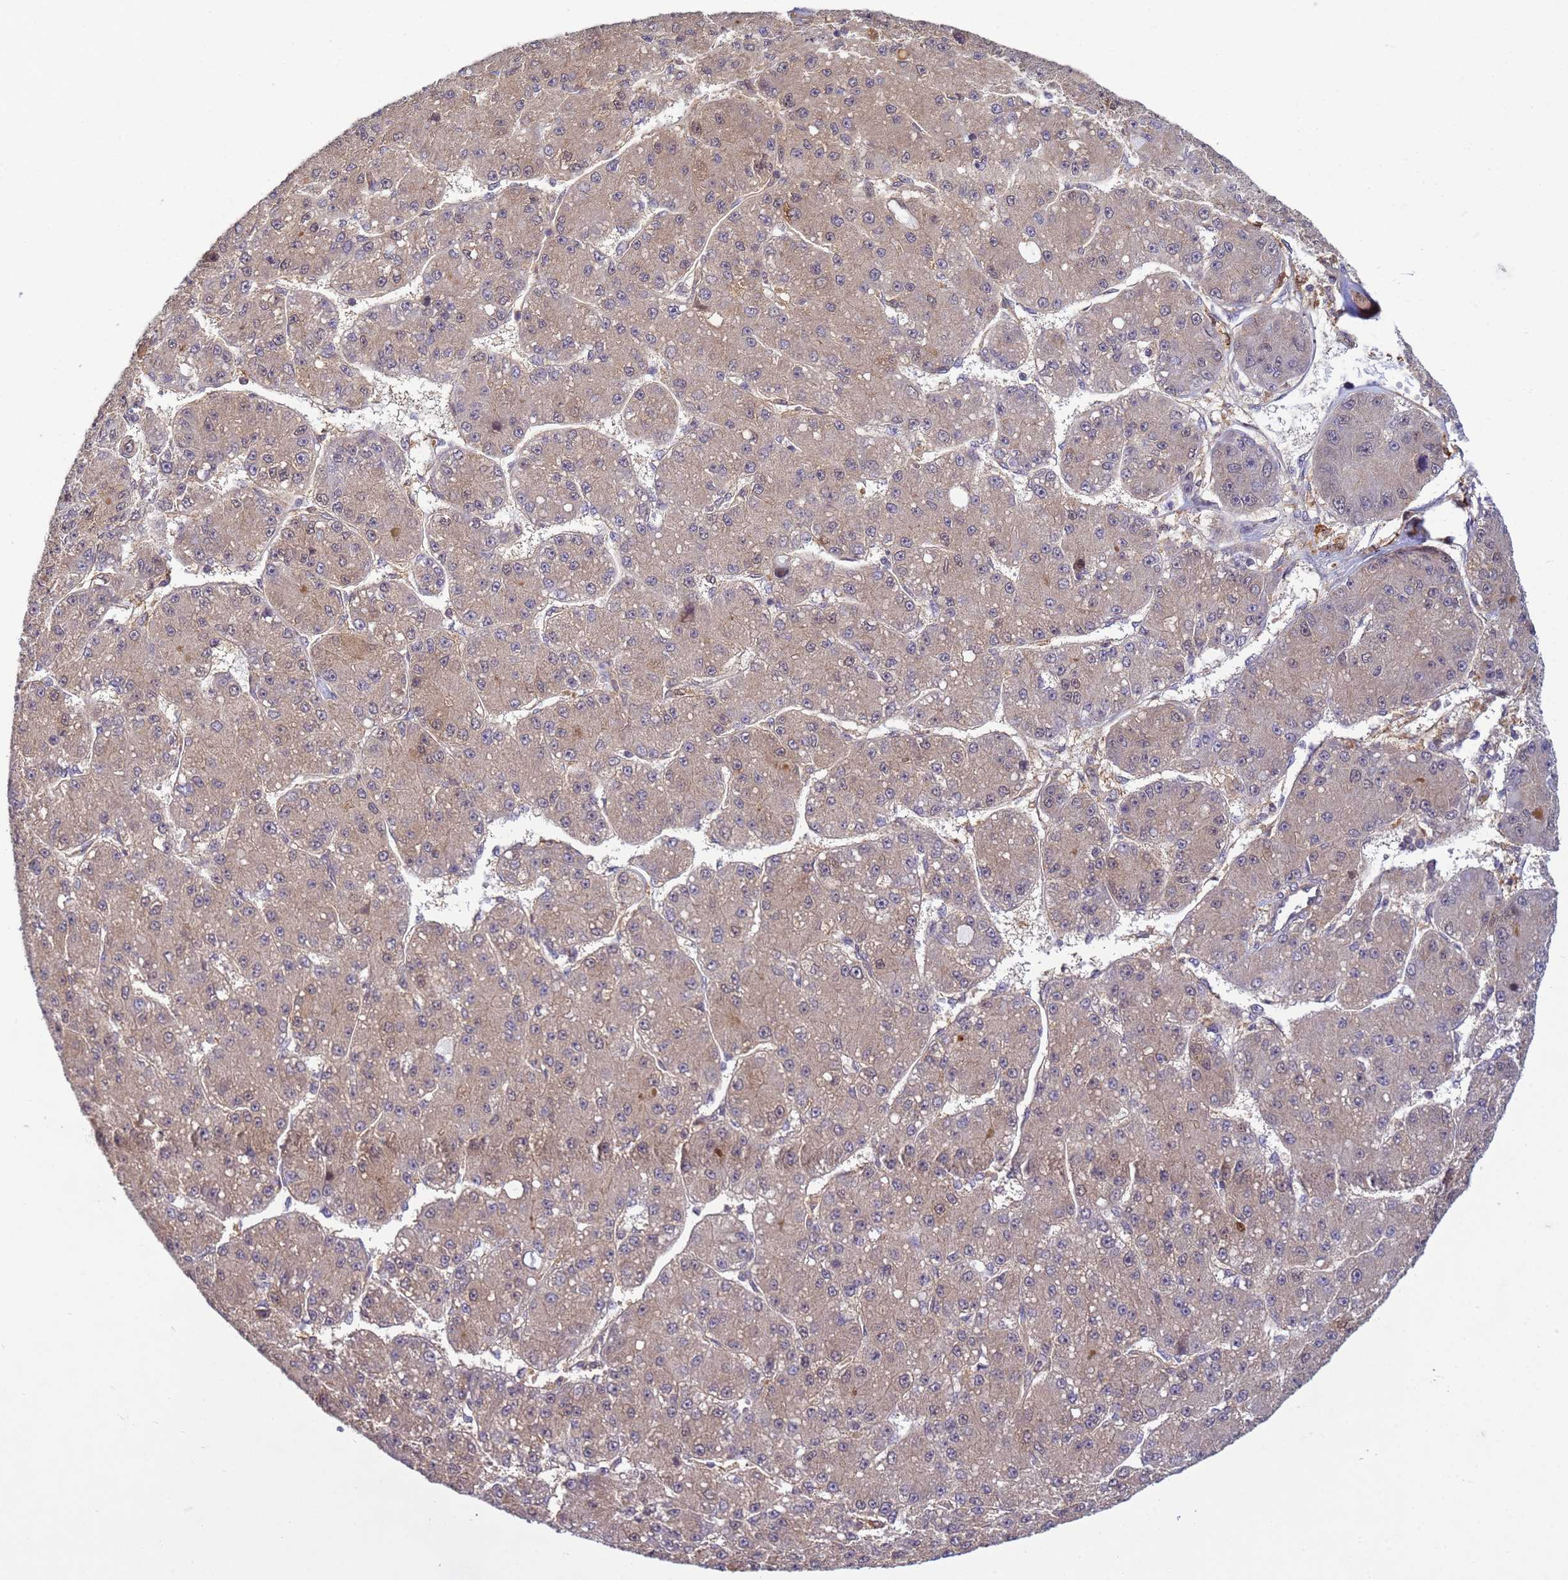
{"staining": {"intensity": "weak", "quantity": "25%-75%", "location": "cytoplasmic/membranous"}, "tissue": "liver cancer", "cell_type": "Tumor cells", "image_type": "cancer", "snomed": [{"axis": "morphology", "description": "Carcinoma, Hepatocellular, NOS"}, {"axis": "topography", "description": "Liver"}], "caption": "High-power microscopy captured an IHC image of hepatocellular carcinoma (liver), revealing weak cytoplasmic/membranous expression in about 25%-75% of tumor cells. The staining is performed using DAB (3,3'-diaminobenzidine) brown chromogen to label protein expression. The nuclei are counter-stained blue using hematoxylin.", "gene": "NPEPPS", "patient": {"sex": "male", "age": 67}}